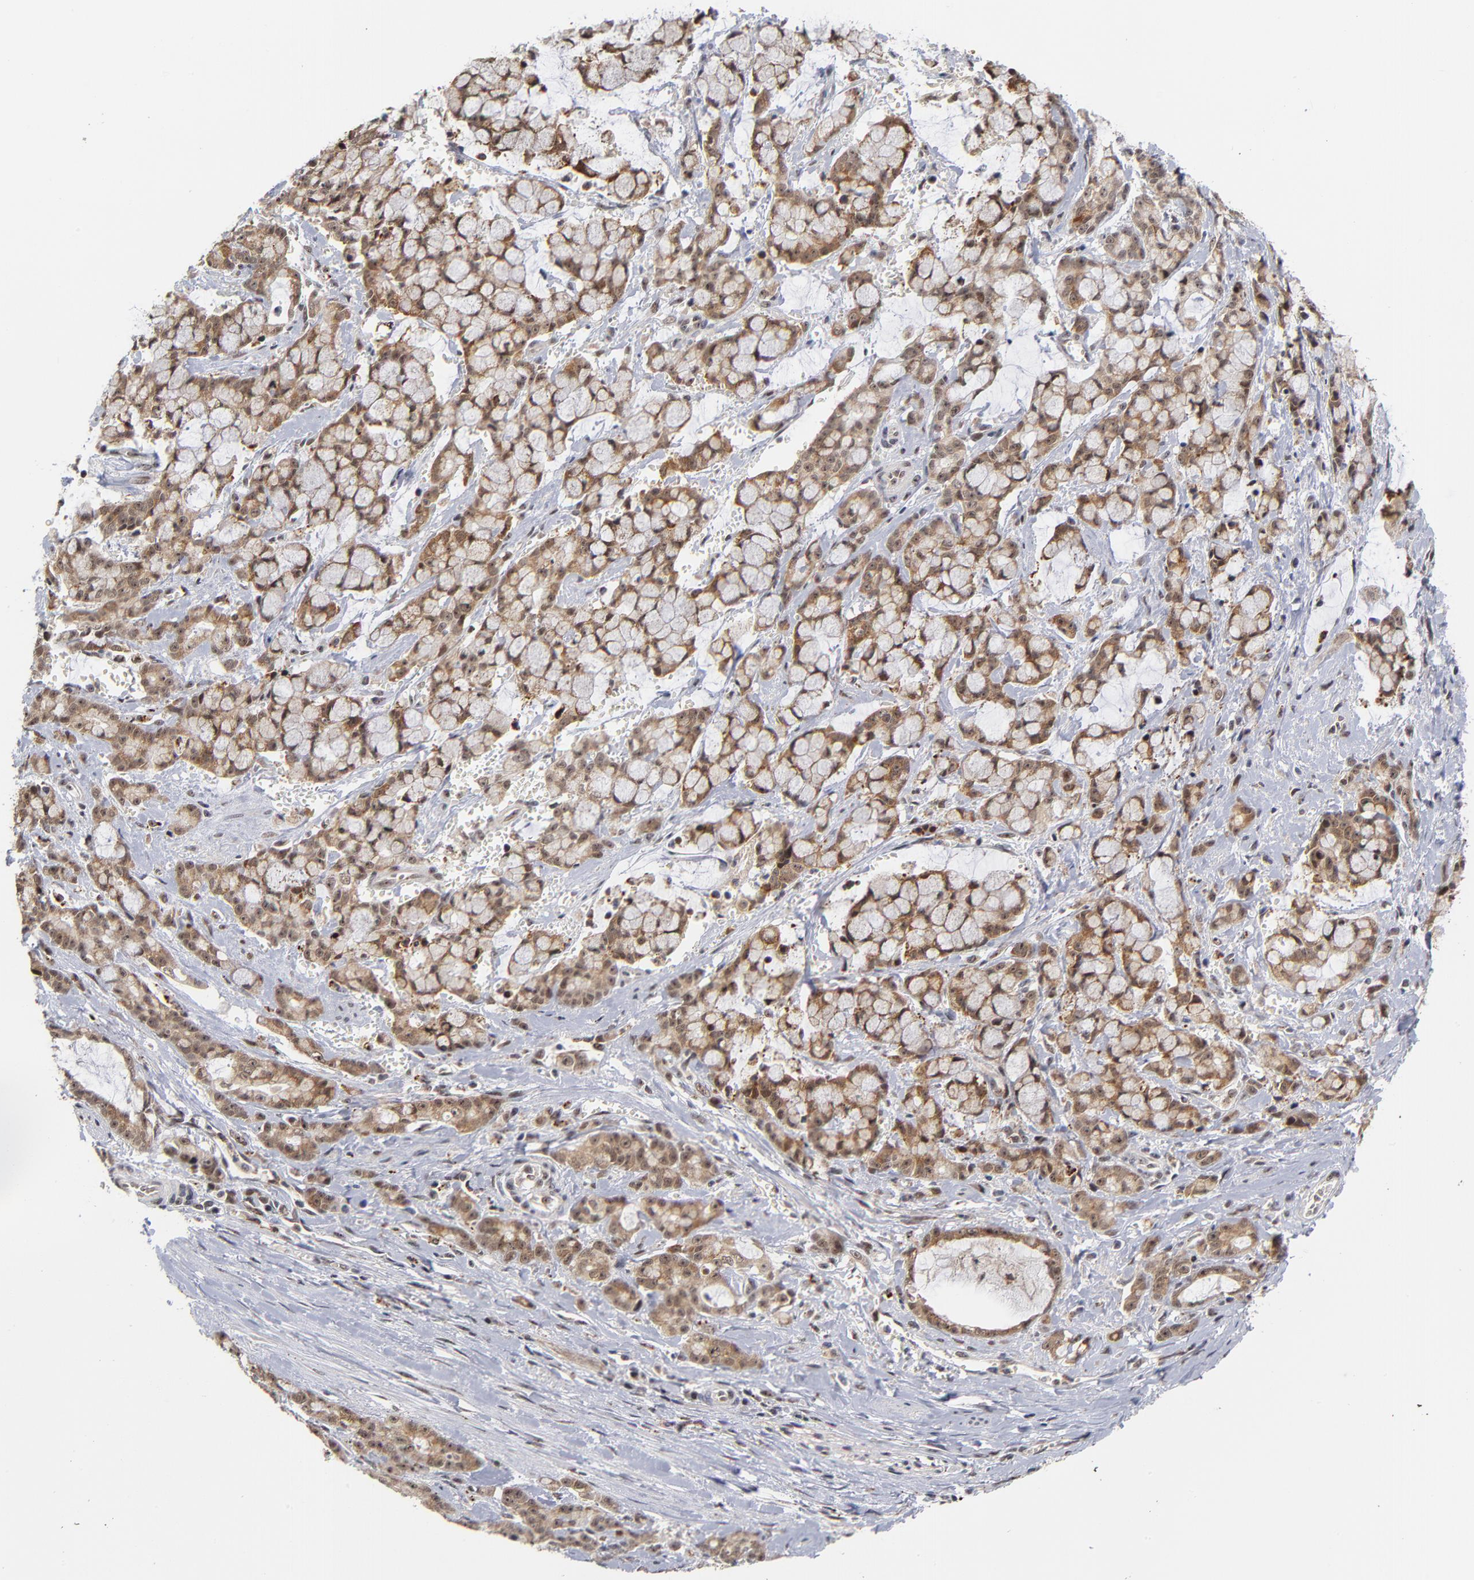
{"staining": {"intensity": "moderate", "quantity": ">75%", "location": "cytoplasmic/membranous,nuclear"}, "tissue": "pancreatic cancer", "cell_type": "Tumor cells", "image_type": "cancer", "snomed": [{"axis": "morphology", "description": "Adenocarcinoma, NOS"}, {"axis": "topography", "description": "Pancreas"}], "caption": "Pancreatic cancer was stained to show a protein in brown. There is medium levels of moderate cytoplasmic/membranous and nuclear expression in about >75% of tumor cells.", "gene": "ZNF419", "patient": {"sex": "female", "age": 73}}